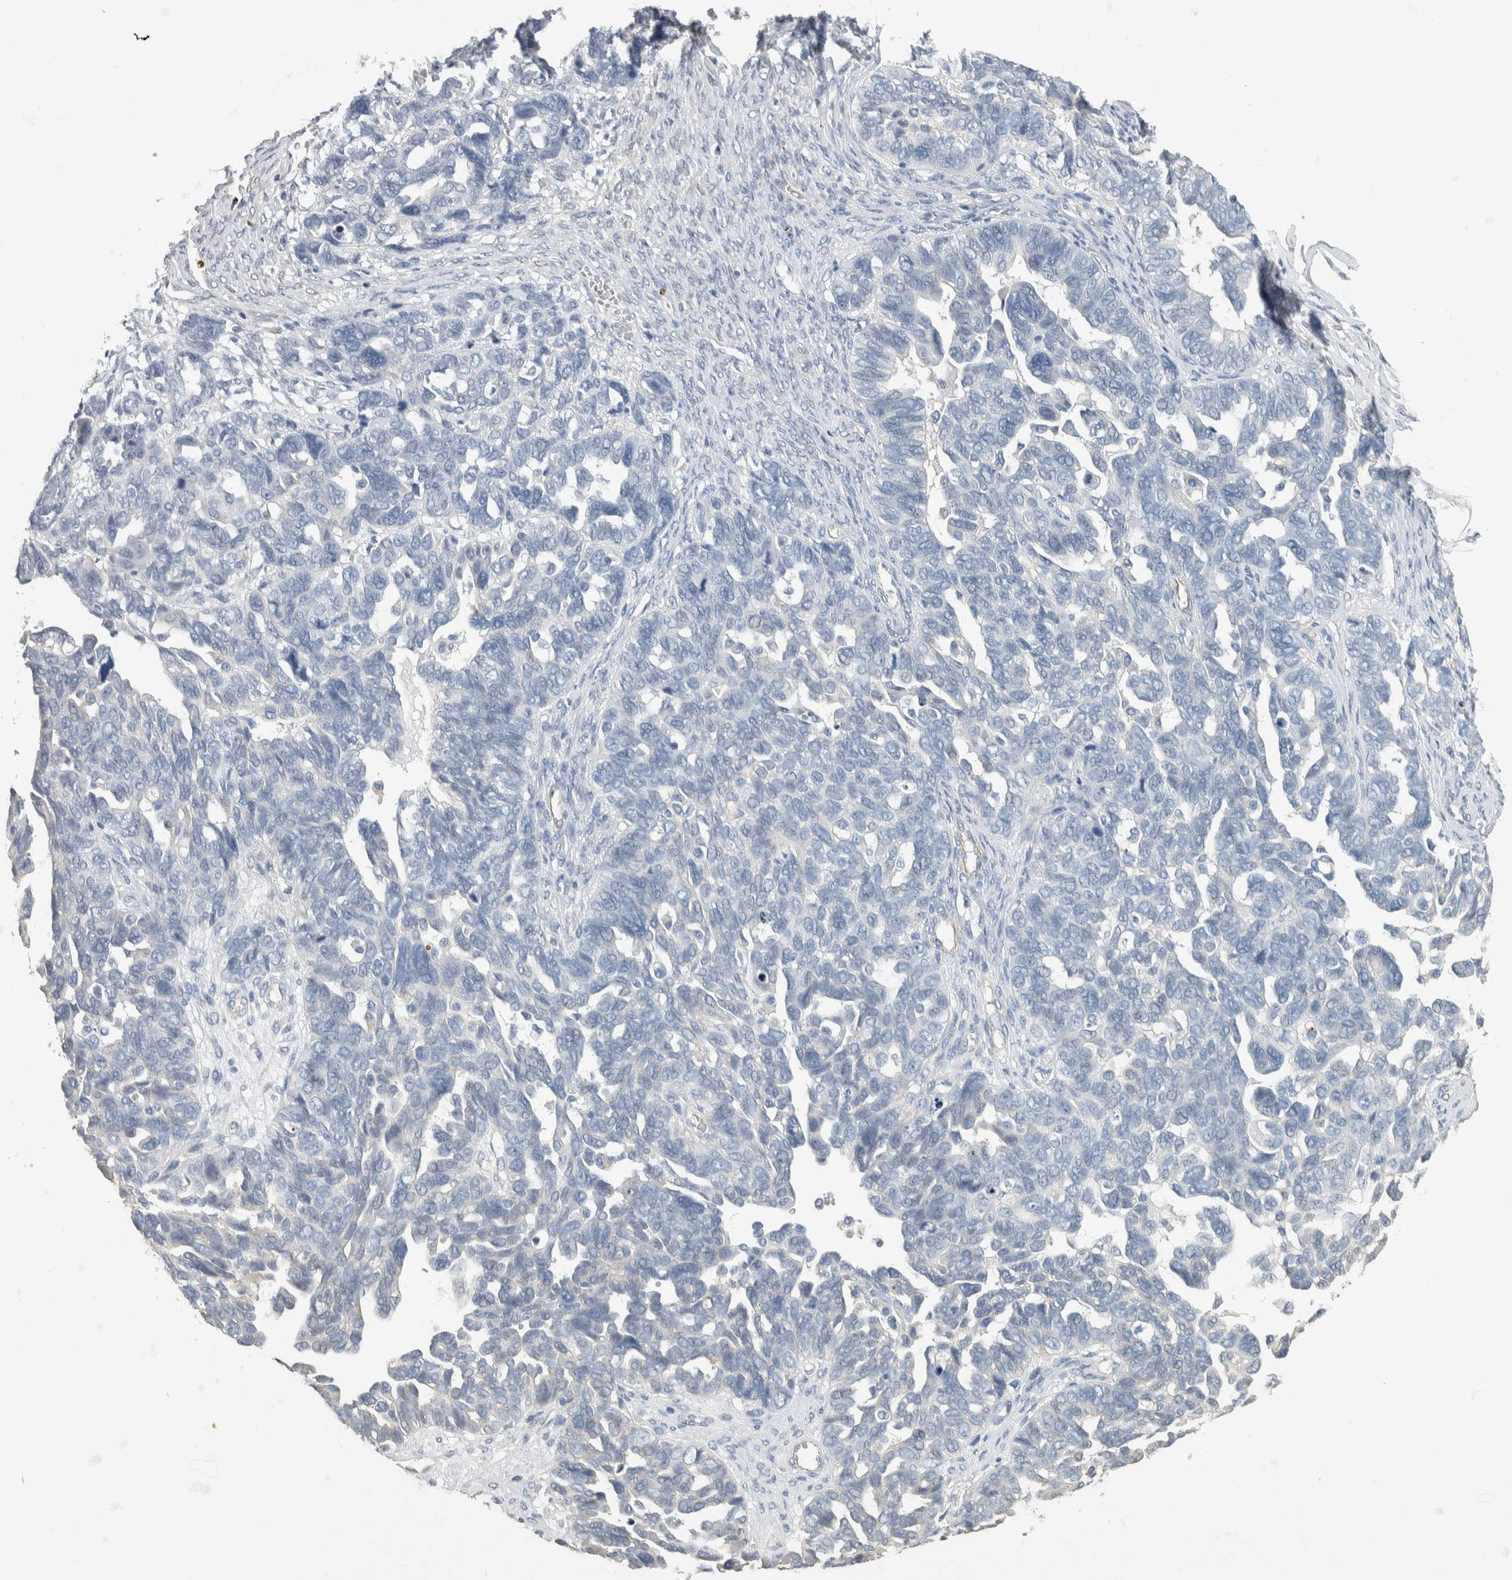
{"staining": {"intensity": "negative", "quantity": "none", "location": "none"}, "tissue": "ovarian cancer", "cell_type": "Tumor cells", "image_type": "cancer", "snomed": [{"axis": "morphology", "description": "Cystadenocarcinoma, serous, NOS"}, {"axis": "topography", "description": "Ovary"}], "caption": "Immunohistochemical staining of serous cystadenocarcinoma (ovarian) exhibits no significant staining in tumor cells.", "gene": "NEFM", "patient": {"sex": "female", "age": 79}}